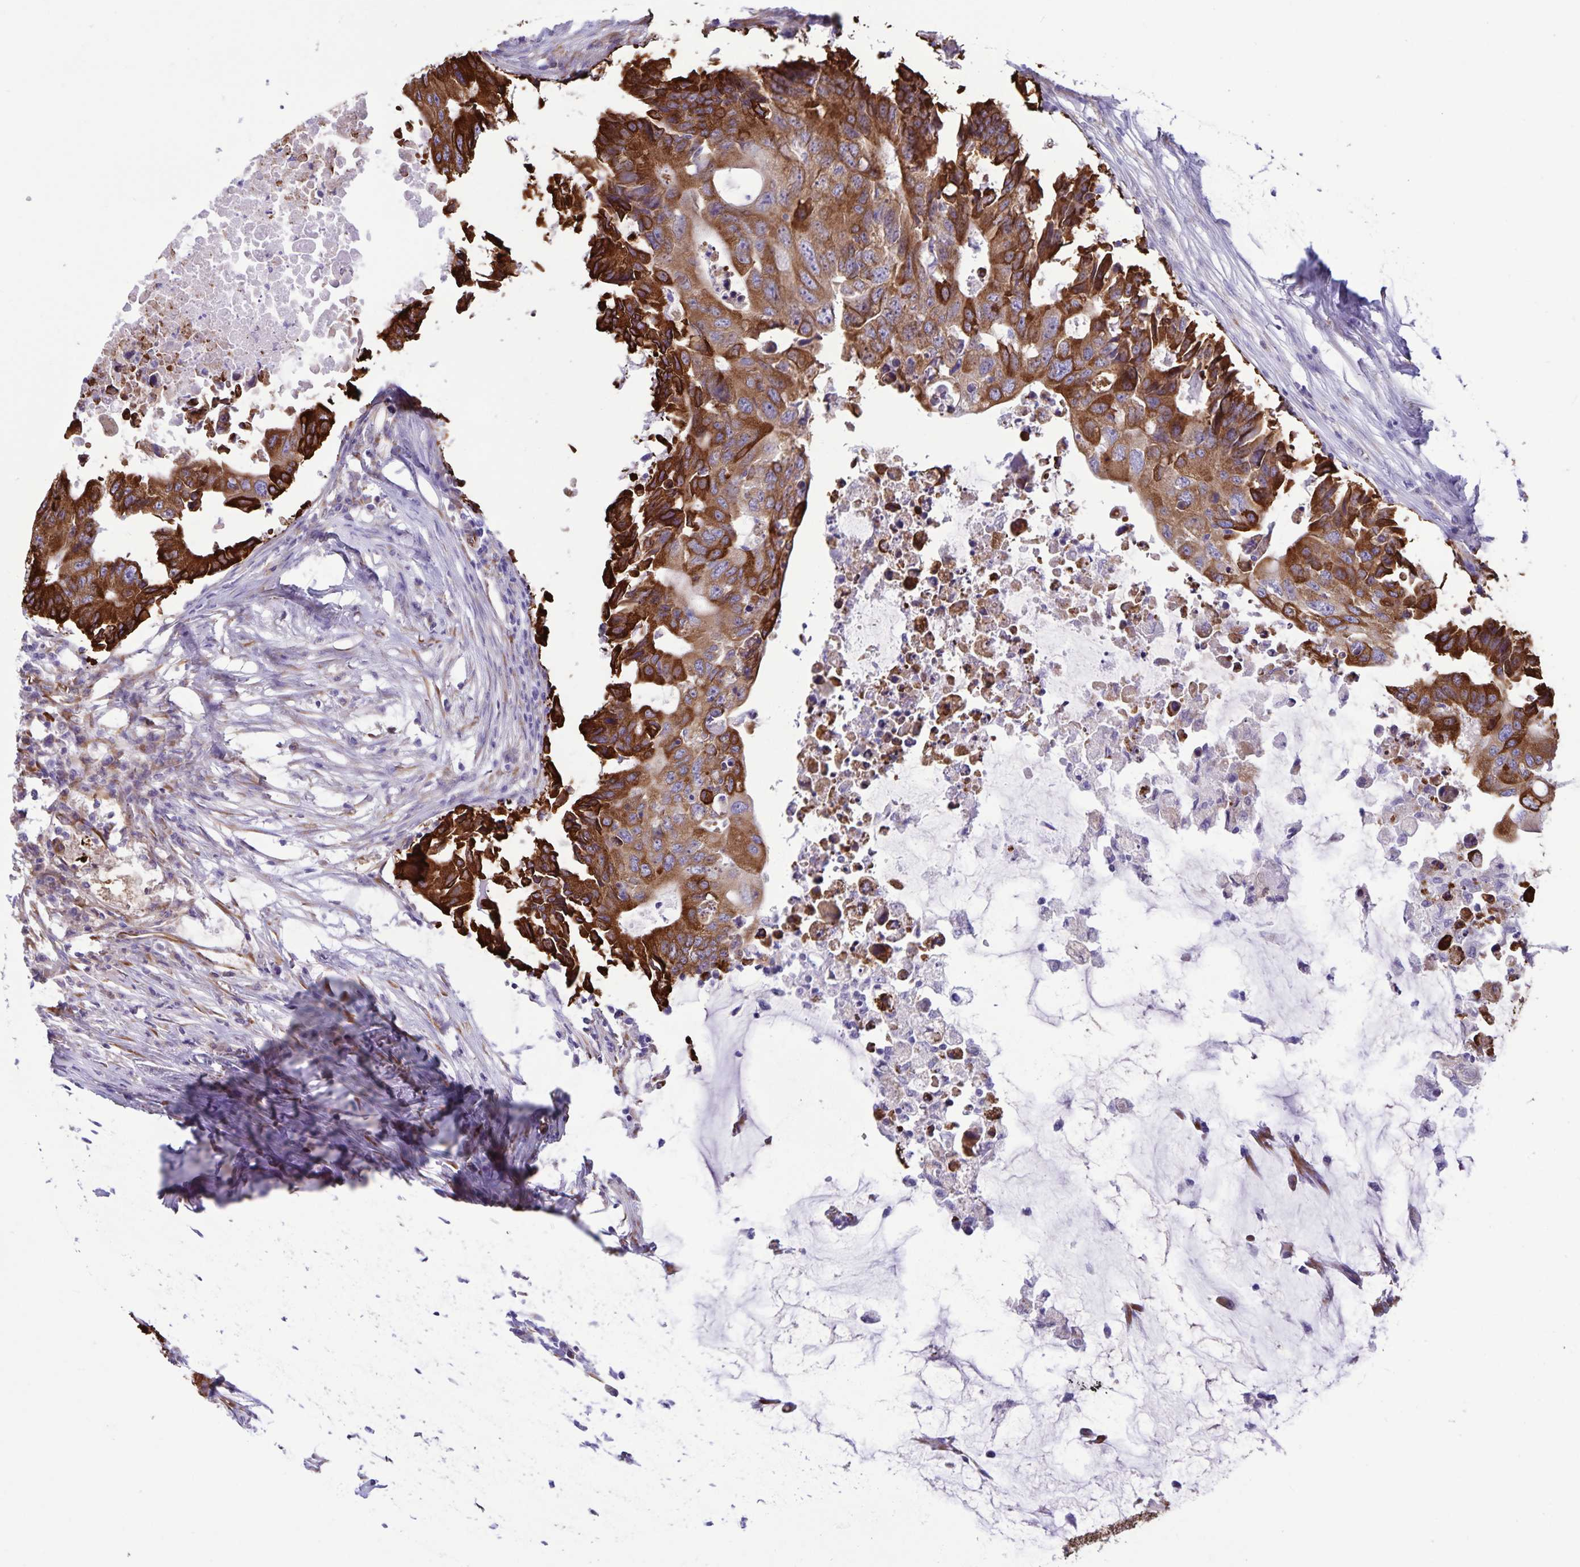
{"staining": {"intensity": "strong", "quantity": ">75%", "location": "cytoplasmic/membranous"}, "tissue": "colorectal cancer", "cell_type": "Tumor cells", "image_type": "cancer", "snomed": [{"axis": "morphology", "description": "Adenocarcinoma, NOS"}, {"axis": "topography", "description": "Colon"}], "caption": "Brown immunohistochemical staining in colorectal cancer exhibits strong cytoplasmic/membranous expression in approximately >75% of tumor cells.", "gene": "RCN1", "patient": {"sex": "male", "age": 71}}